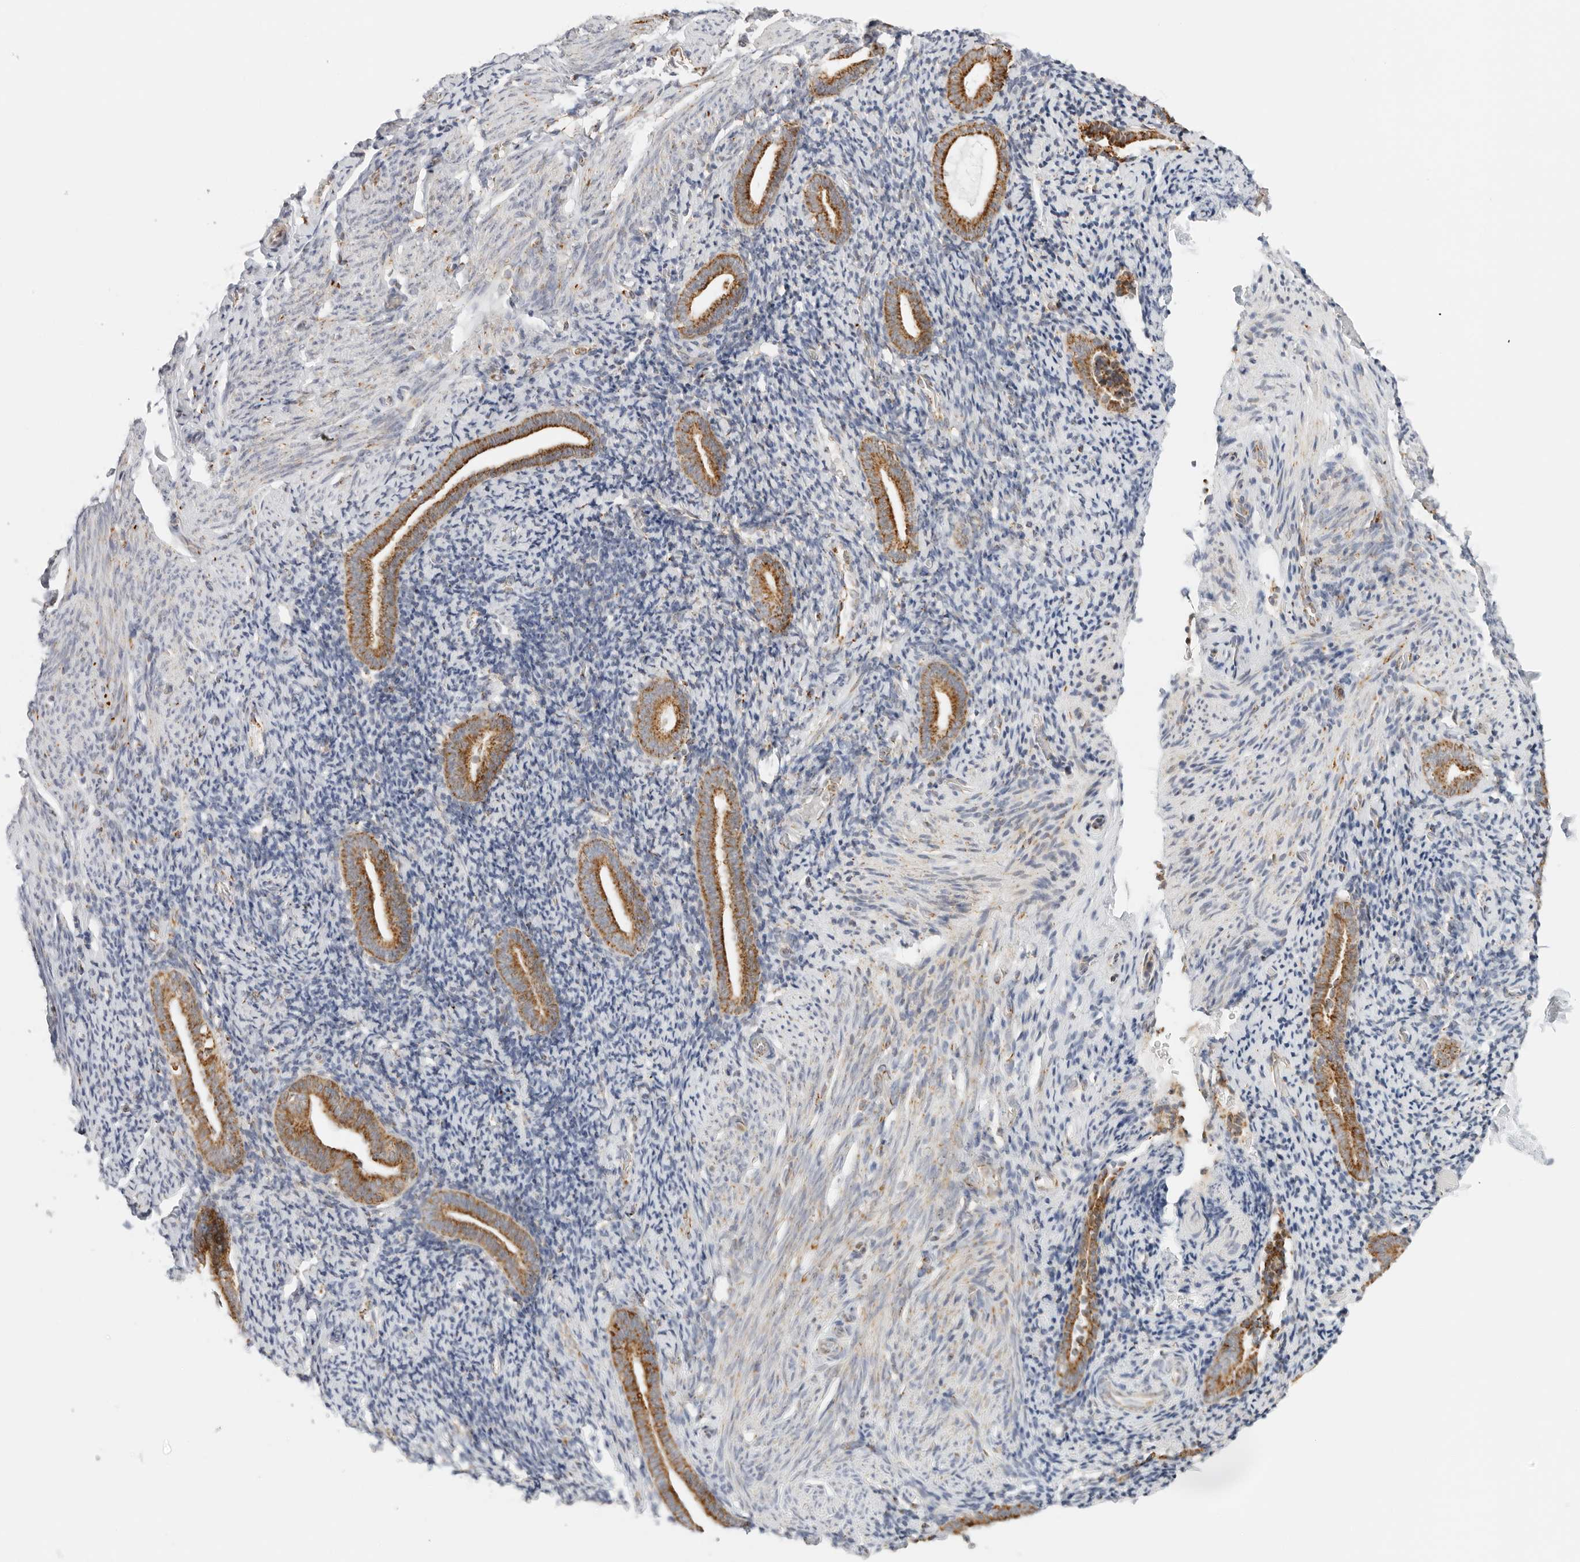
{"staining": {"intensity": "negative", "quantity": "none", "location": "none"}, "tissue": "endometrium", "cell_type": "Cells in endometrial stroma", "image_type": "normal", "snomed": [{"axis": "morphology", "description": "Normal tissue, NOS"}, {"axis": "topography", "description": "Endometrium"}], "caption": "An immunohistochemistry micrograph of normal endometrium is shown. There is no staining in cells in endometrial stroma of endometrium.", "gene": "RC3H1", "patient": {"sex": "female", "age": 51}}